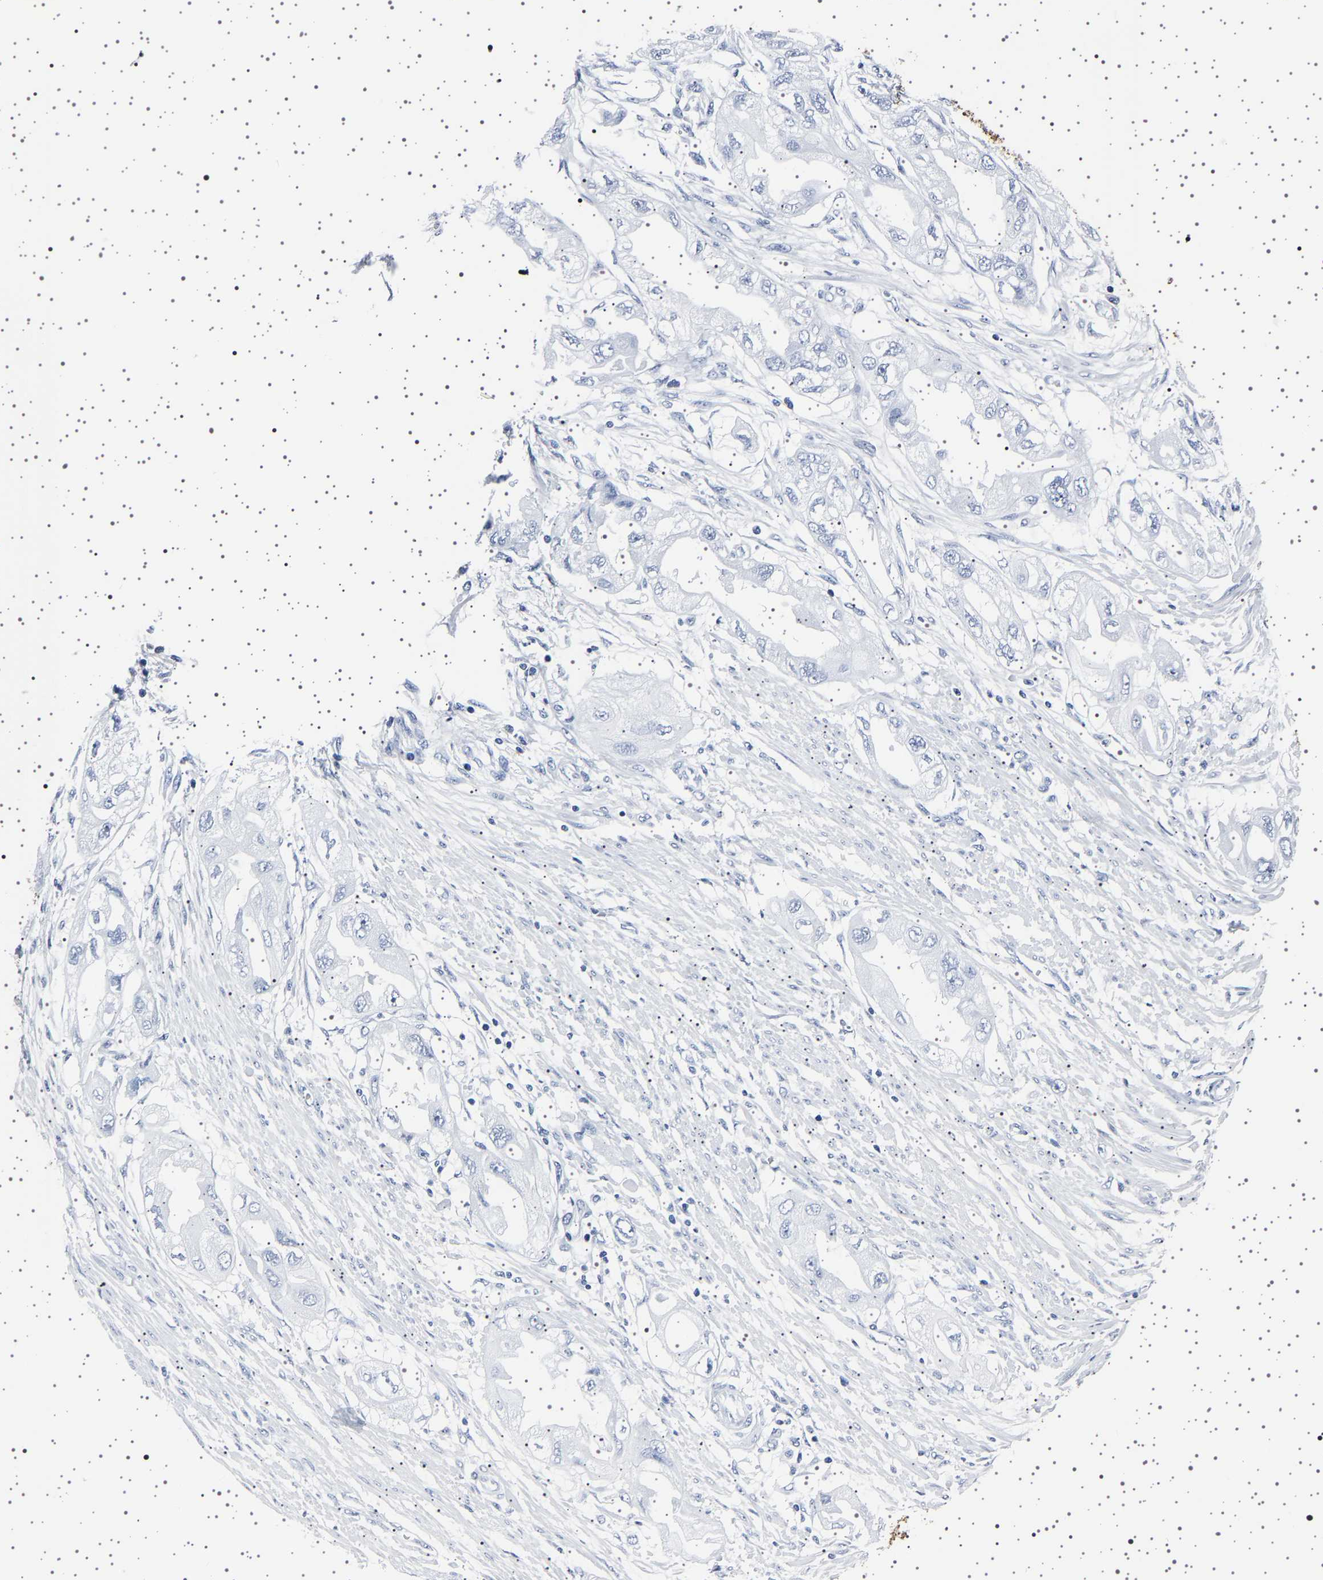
{"staining": {"intensity": "negative", "quantity": "none", "location": "none"}, "tissue": "endometrial cancer", "cell_type": "Tumor cells", "image_type": "cancer", "snomed": [{"axis": "morphology", "description": "Adenocarcinoma, NOS"}, {"axis": "topography", "description": "Endometrium"}], "caption": "High power microscopy photomicrograph of an immunohistochemistry (IHC) histopathology image of endometrial adenocarcinoma, revealing no significant positivity in tumor cells.", "gene": "TFF3", "patient": {"sex": "female", "age": 67}}